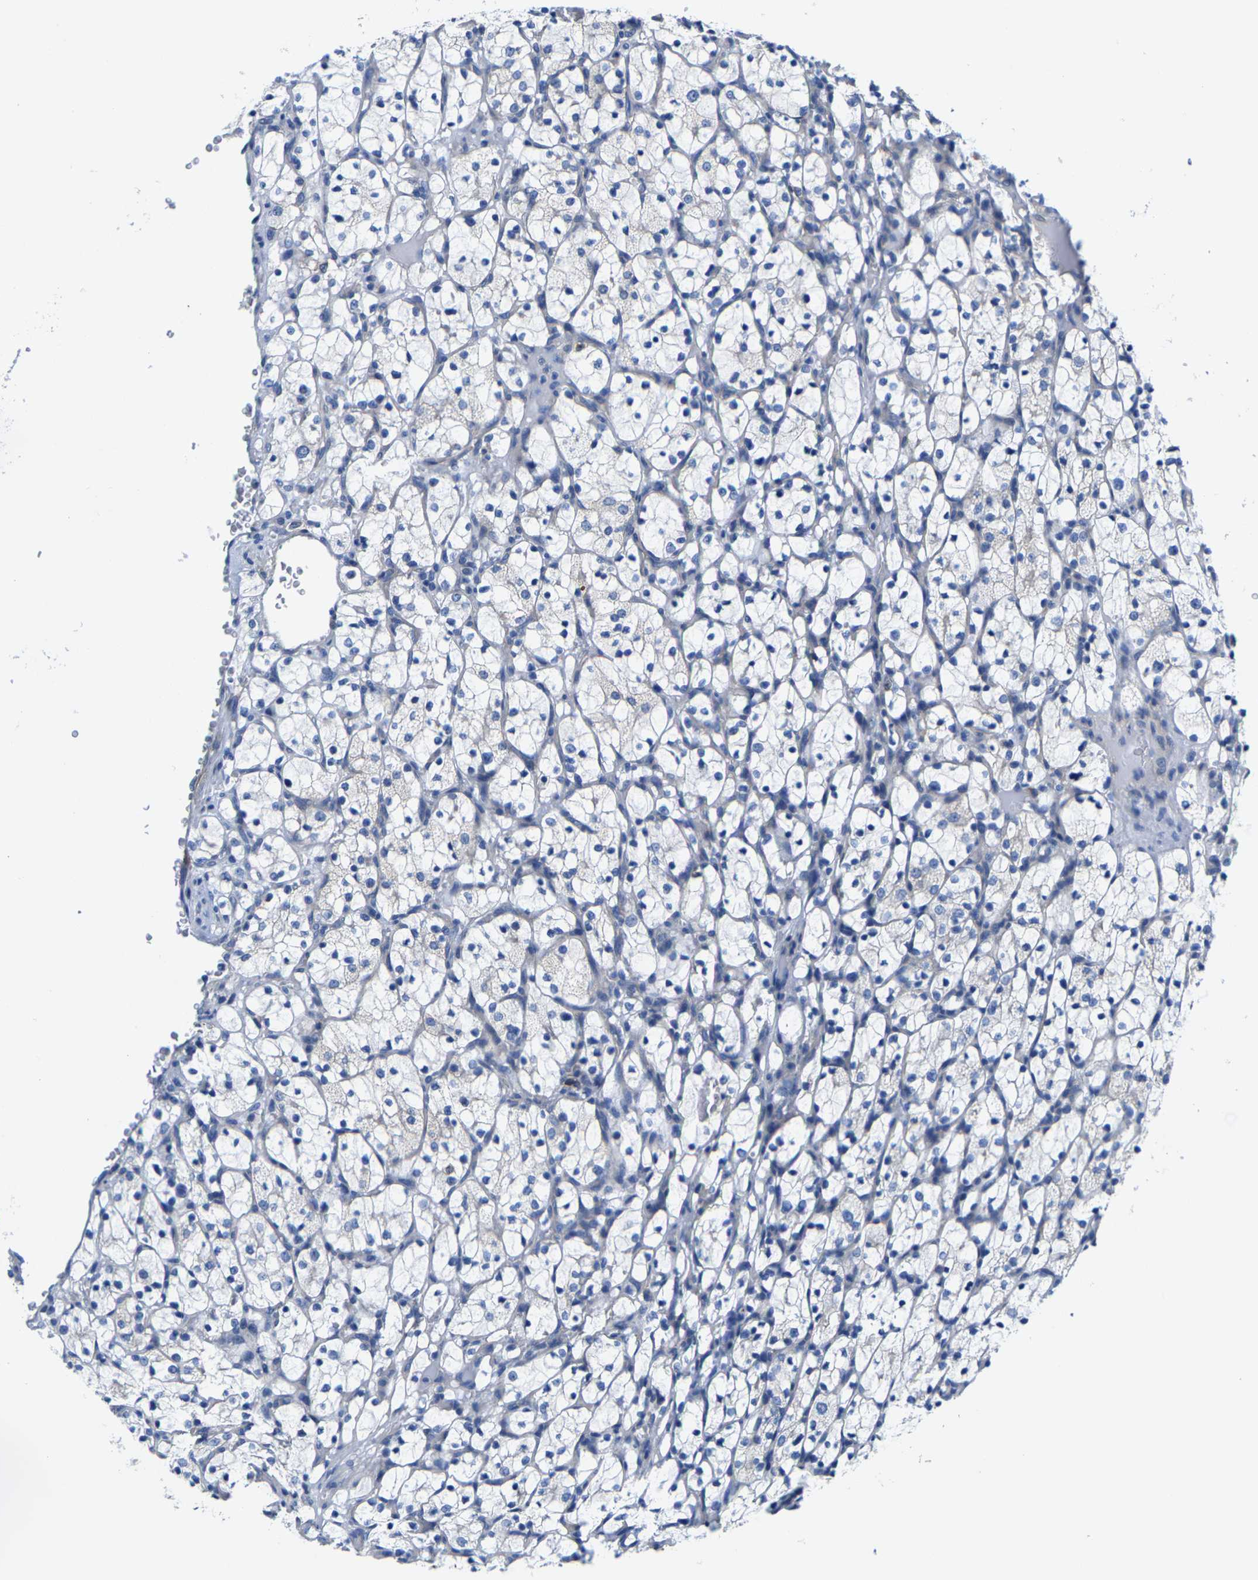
{"staining": {"intensity": "negative", "quantity": "none", "location": "none"}, "tissue": "renal cancer", "cell_type": "Tumor cells", "image_type": "cancer", "snomed": [{"axis": "morphology", "description": "Adenocarcinoma, NOS"}, {"axis": "topography", "description": "Kidney"}], "caption": "Immunohistochemistry histopathology image of neoplastic tissue: adenocarcinoma (renal) stained with DAB (3,3'-diaminobenzidine) reveals no significant protein positivity in tumor cells.", "gene": "DSCAM", "patient": {"sex": "female", "age": 69}}